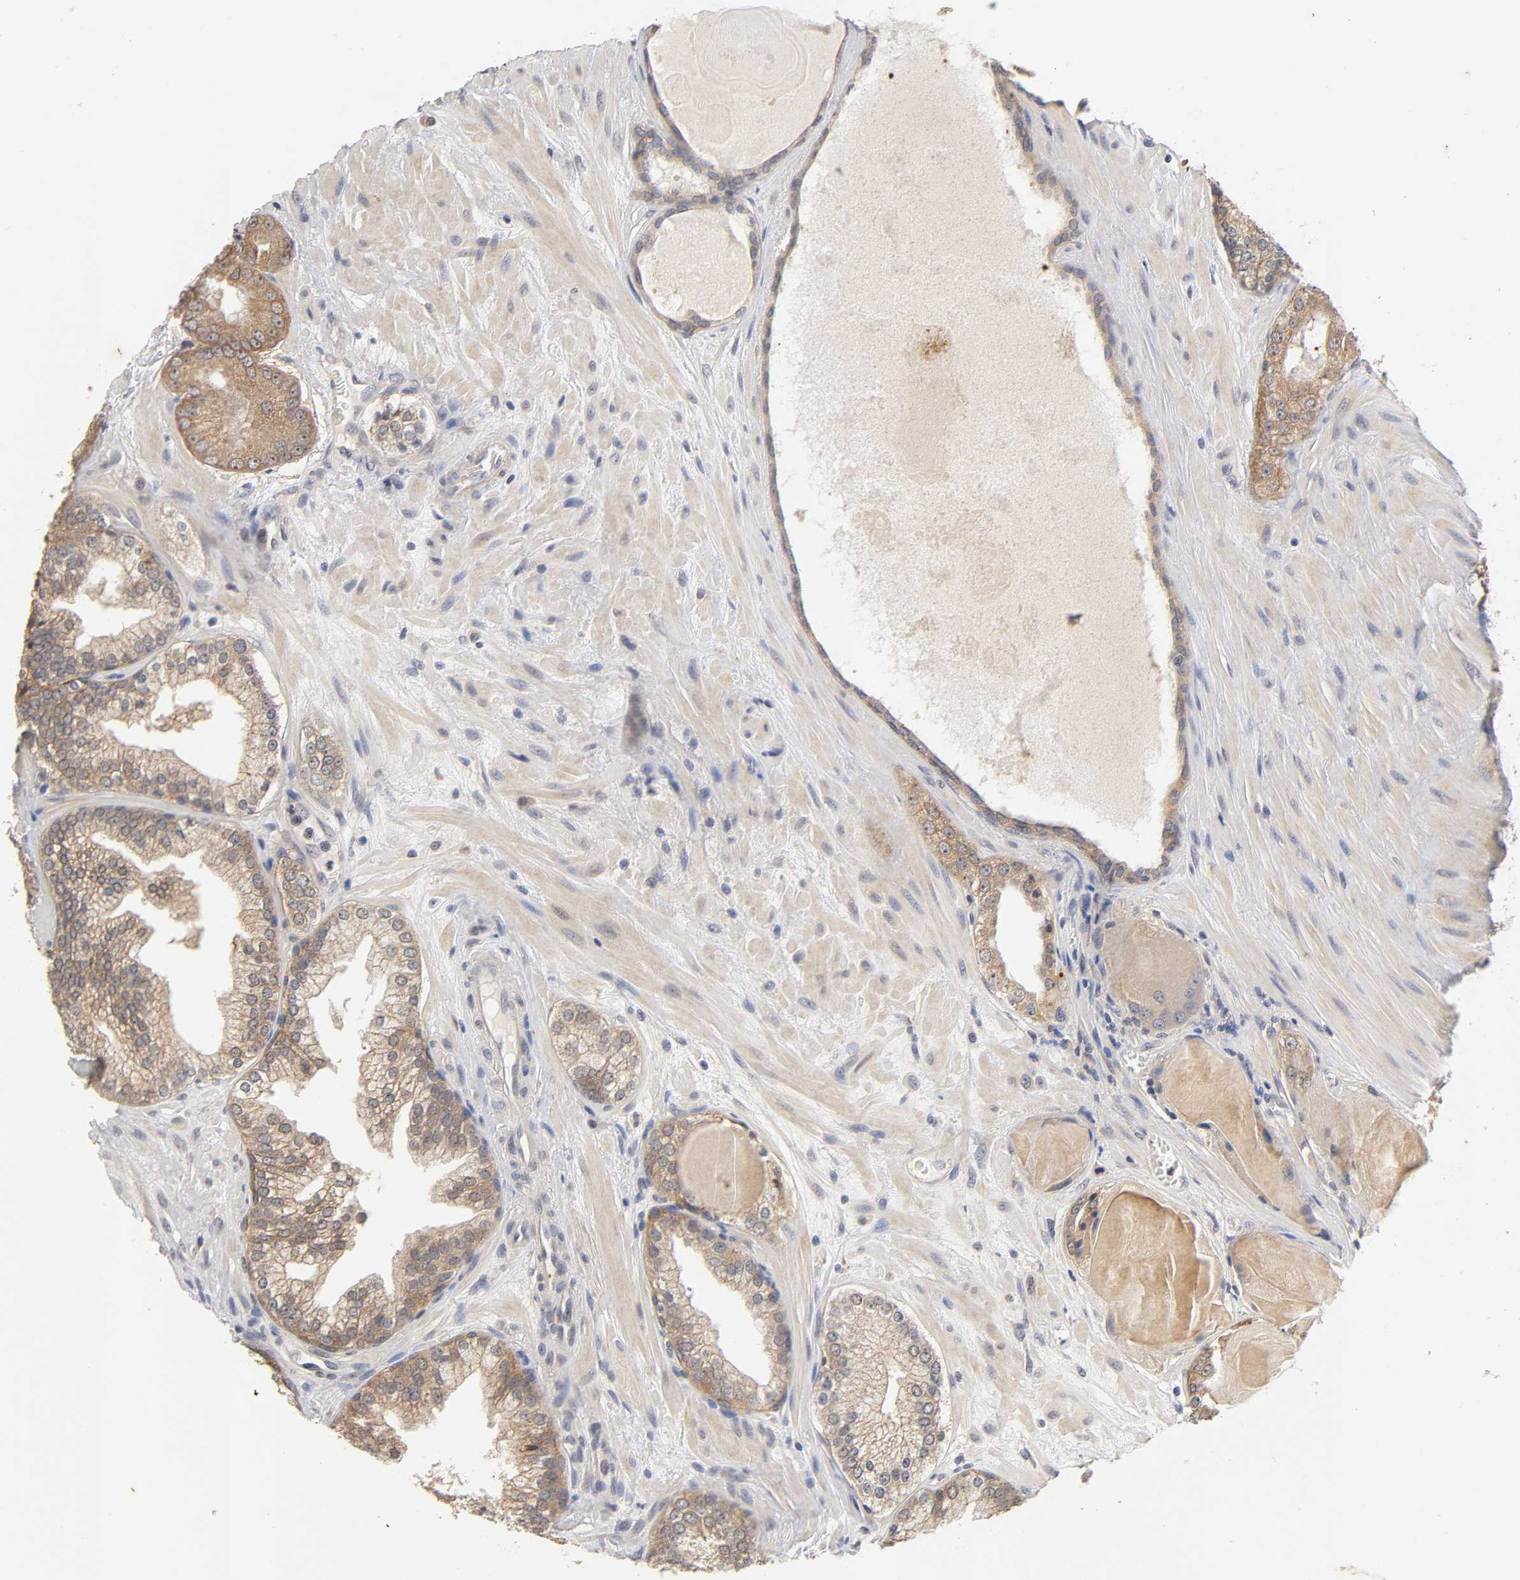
{"staining": {"intensity": "moderate", "quantity": ">75%", "location": "cytoplasmic/membranous"}, "tissue": "prostate cancer", "cell_type": "Tumor cells", "image_type": "cancer", "snomed": [{"axis": "morphology", "description": "Adenocarcinoma, High grade"}, {"axis": "topography", "description": "Prostate"}], "caption": "Brown immunohistochemical staining in human prostate cancer (high-grade adenocarcinoma) demonstrates moderate cytoplasmic/membranous expression in approximately >75% of tumor cells.", "gene": "CXADR", "patient": {"sex": "male", "age": 68}}